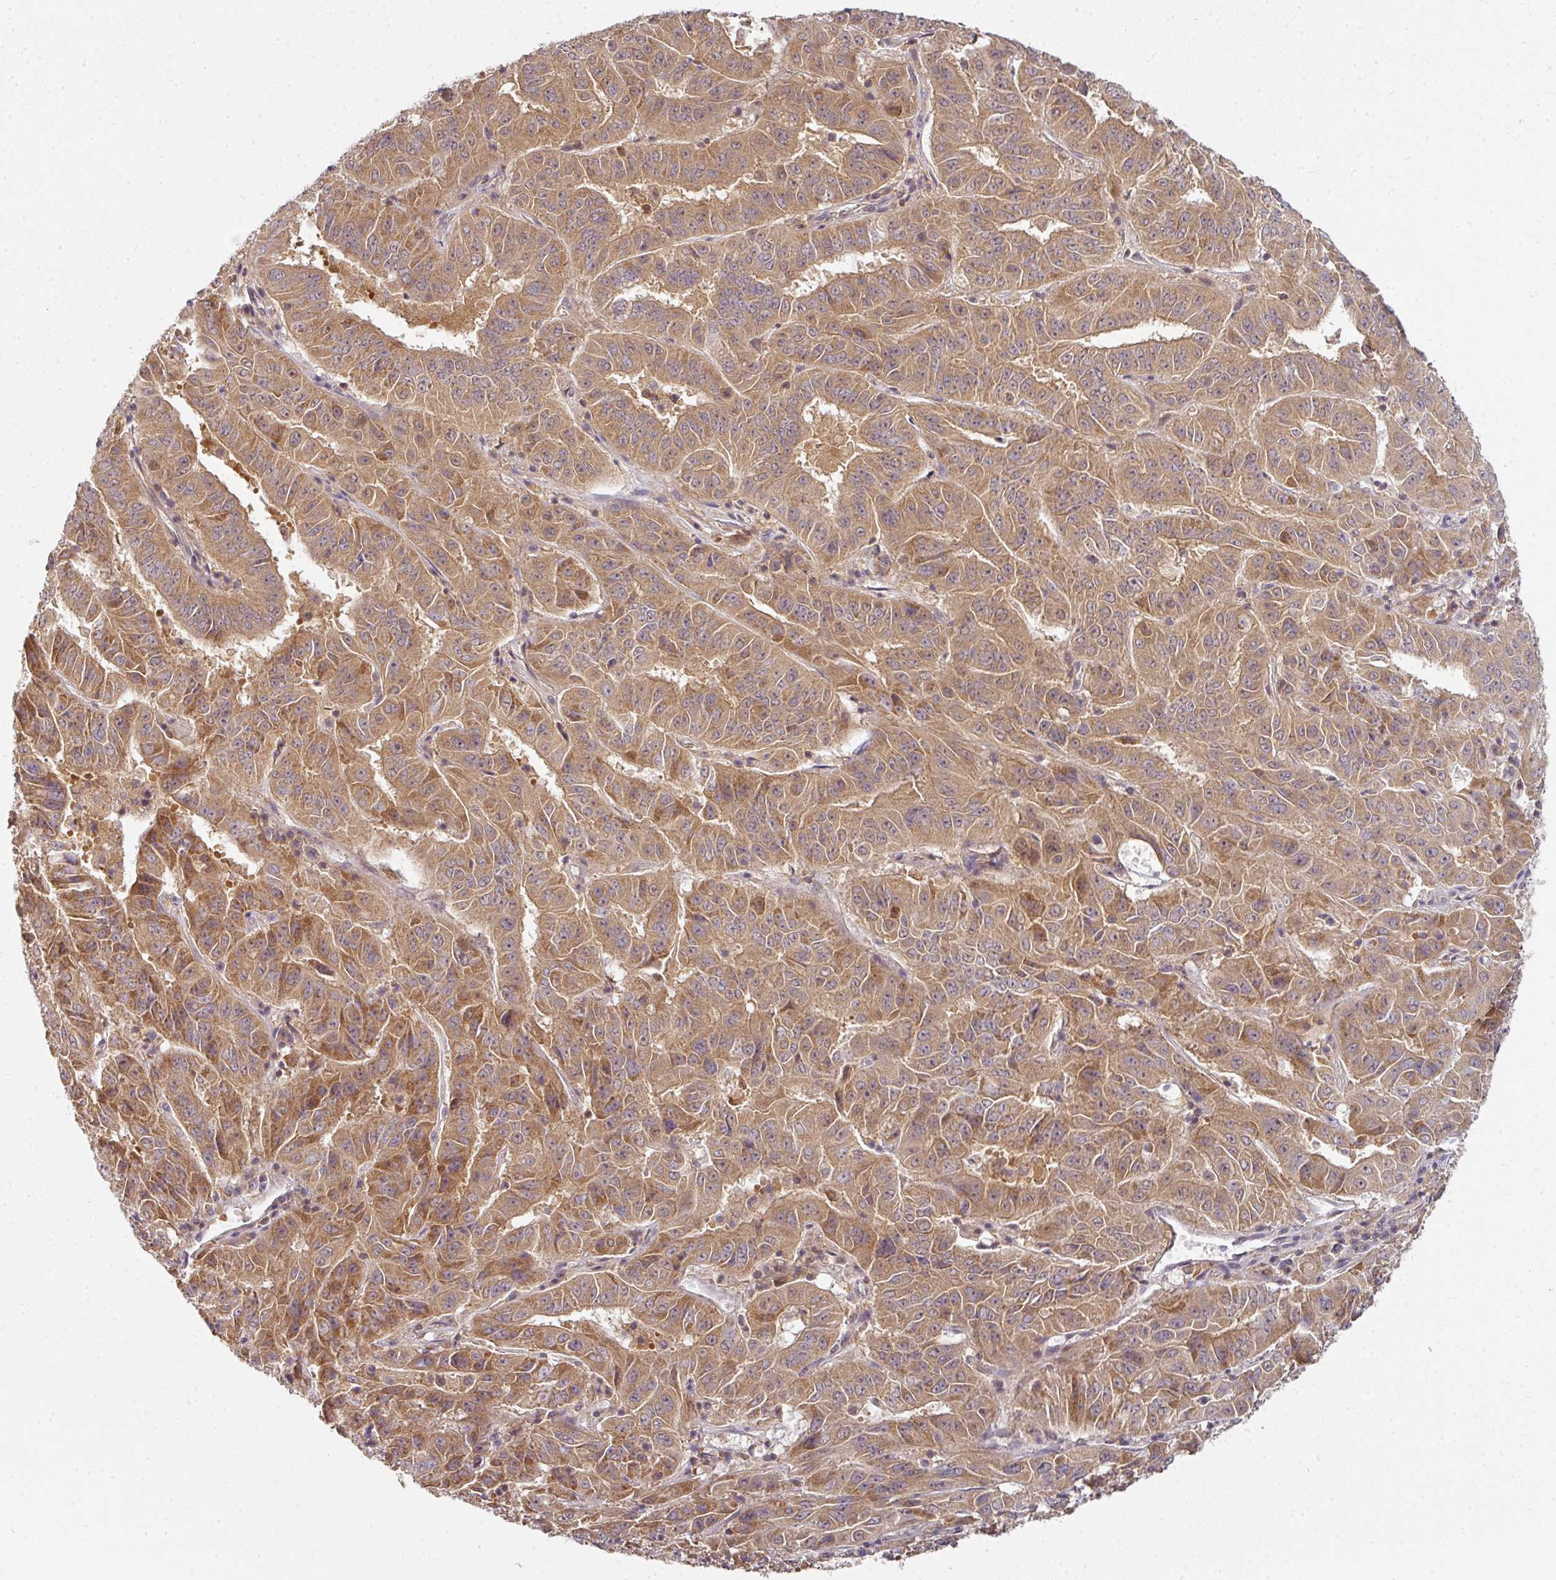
{"staining": {"intensity": "moderate", "quantity": ">75%", "location": "cytoplasmic/membranous"}, "tissue": "pancreatic cancer", "cell_type": "Tumor cells", "image_type": "cancer", "snomed": [{"axis": "morphology", "description": "Adenocarcinoma, NOS"}, {"axis": "topography", "description": "Pancreas"}], "caption": "There is medium levels of moderate cytoplasmic/membranous expression in tumor cells of adenocarcinoma (pancreatic), as demonstrated by immunohistochemical staining (brown color).", "gene": "MAP2K2", "patient": {"sex": "male", "age": 63}}